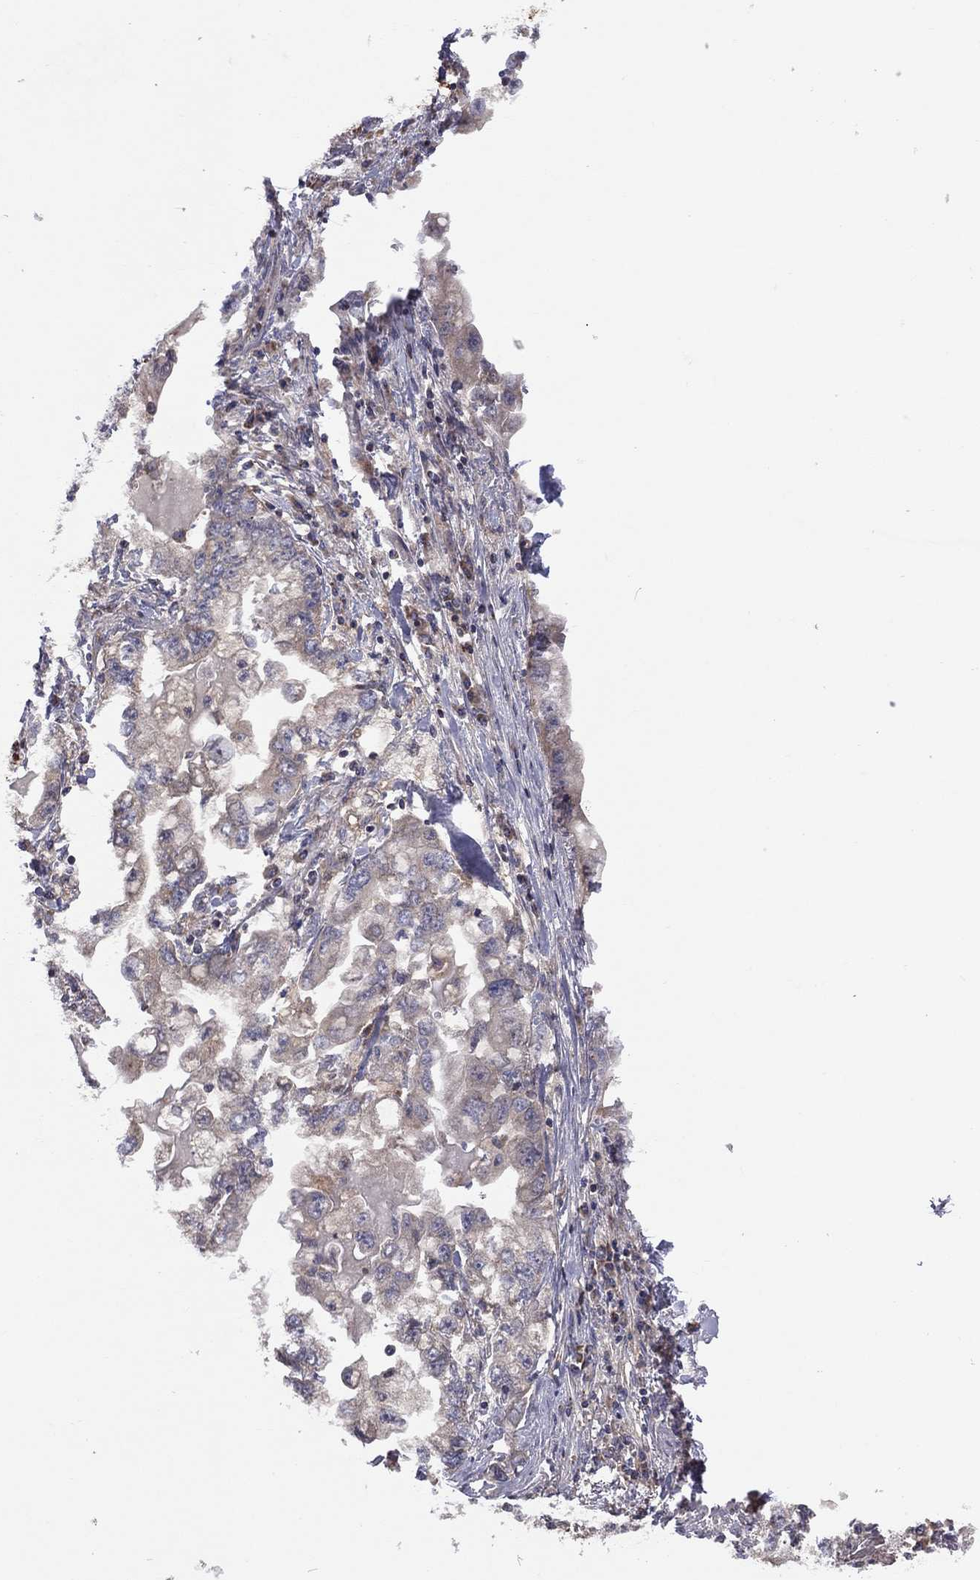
{"staining": {"intensity": "weak", "quantity": "<25%", "location": "cytoplasmic/membranous"}, "tissue": "stomach cancer", "cell_type": "Tumor cells", "image_type": "cancer", "snomed": [{"axis": "morphology", "description": "Adenocarcinoma, NOS"}, {"axis": "topography", "description": "Stomach, lower"}], "caption": "Tumor cells are negative for brown protein staining in stomach adenocarcinoma.", "gene": "STARD3", "patient": {"sex": "female", "age": 93}}